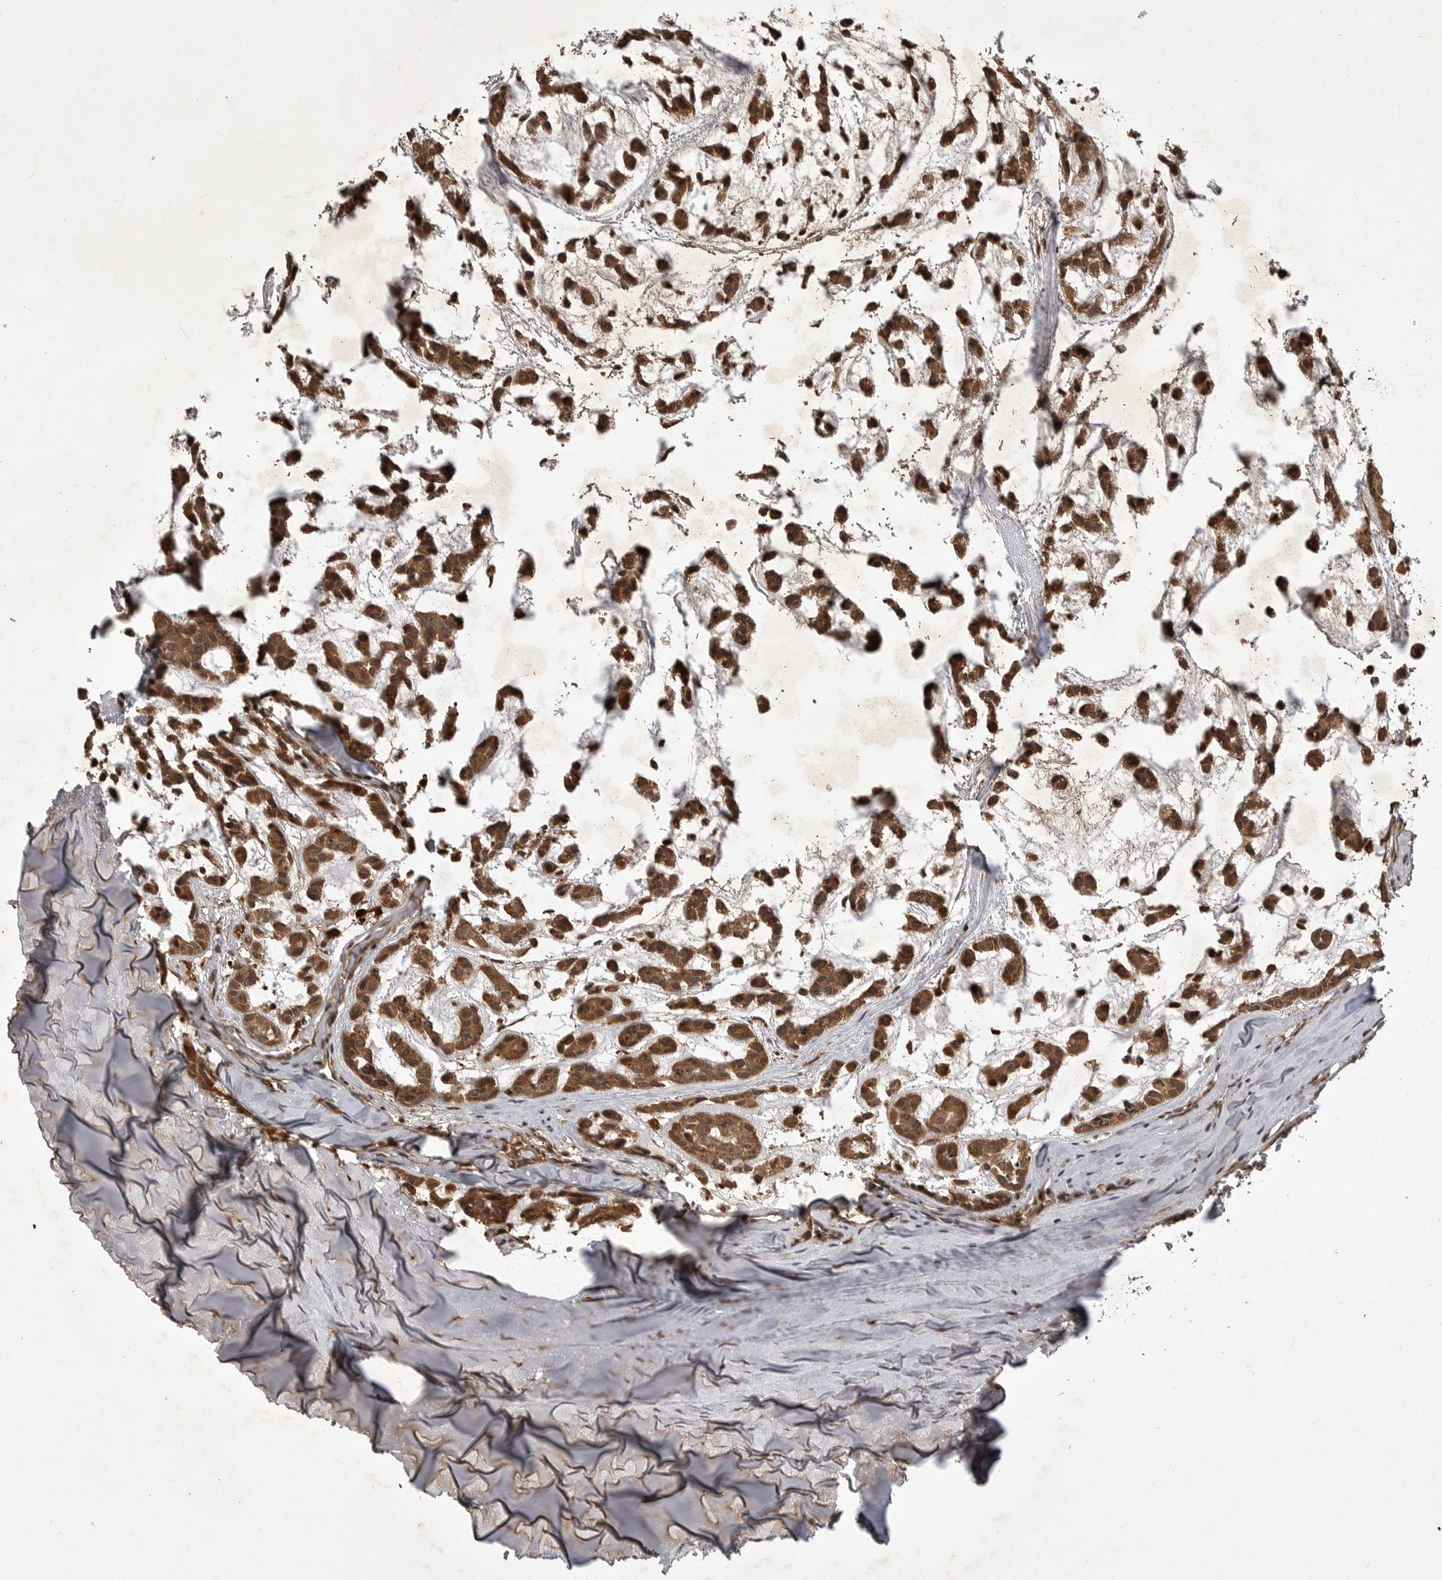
{"staining": {"intensity": "strong", "quantity": ">75%", "location": "cytoplasmic/membranous,nuclear"}, "tissue": "head and neck cancer", "cell_type": "Tumor cells", "image_type": "cancer", "snomed": [{"axis": "morphology", "description": "Adenocarcinoma, NOS"}, {"axis": "morphology", "description": "Adenoma, NOS"}, {"axis": "topography", "description": "Head-Neck"}], "caption": "Head and neck adenocarcinoma stained with immunohistochemistry (IHC) shows strong cytoplasmic/membranous and nuclear positivity in about >75% of tumor cells.", "gene": "AKAP7", "patient": {"sex": "female", "age": 55}}